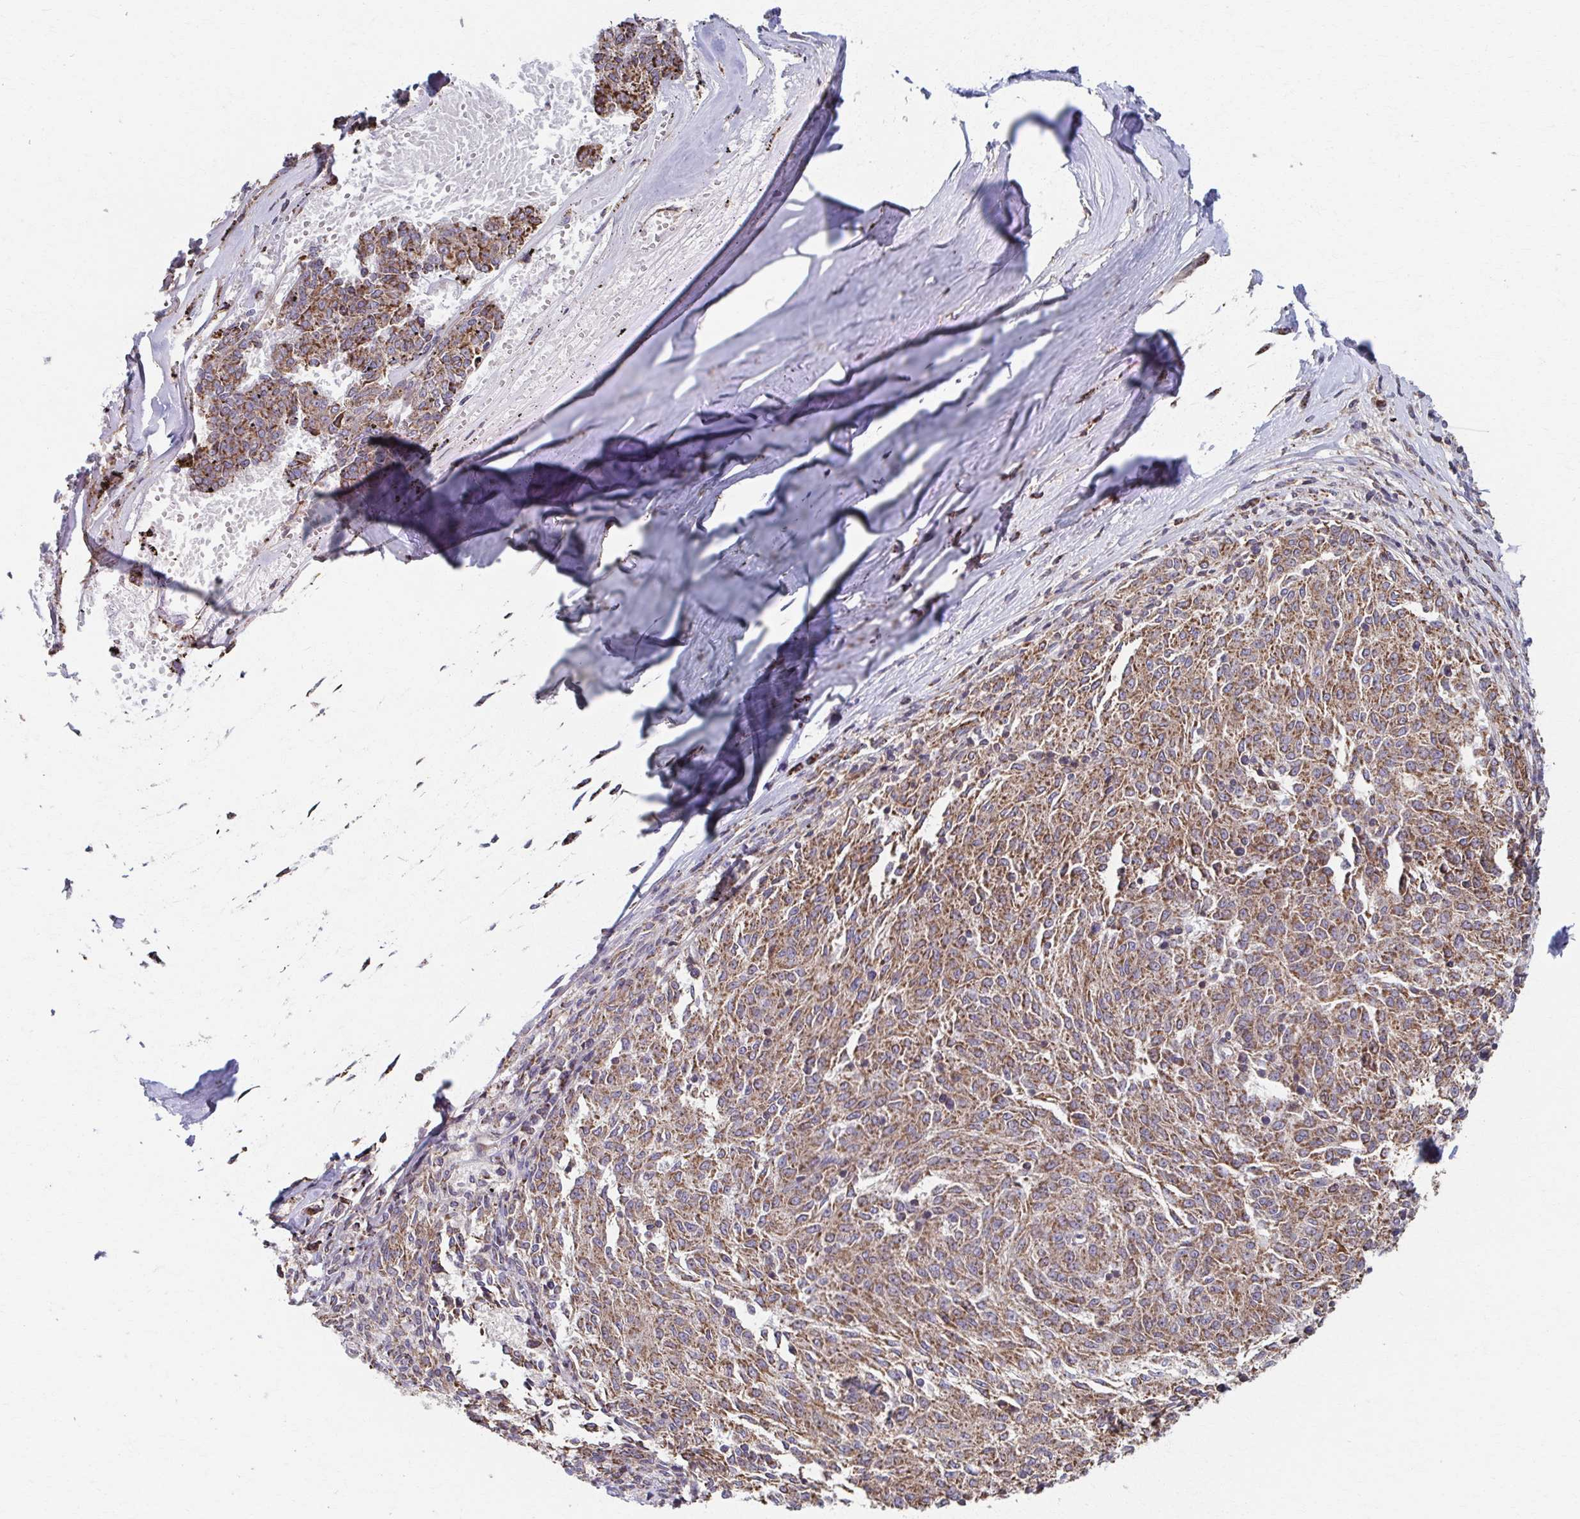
{"staining": {"intensity": "moderate", "quantity": ">75%", "location": "cytoplasmic/membranous"}, "tissue": "melanoma", "cell_type": "Tumor cells", "image_type": "cancer", "snomed": [{"axis": "morphology", "description": "Malignant melanoma, NOS"}, {"axis": "topography", "description": "Skin"}], "caption": "Malignant melanoma stained for a protein (brown) displays moderate cytoplasmic/membranous positive expression in approximately >75% of tumor cells.", "gene": "KLHL34", "patient": {"sex": "female", "age": 72}}